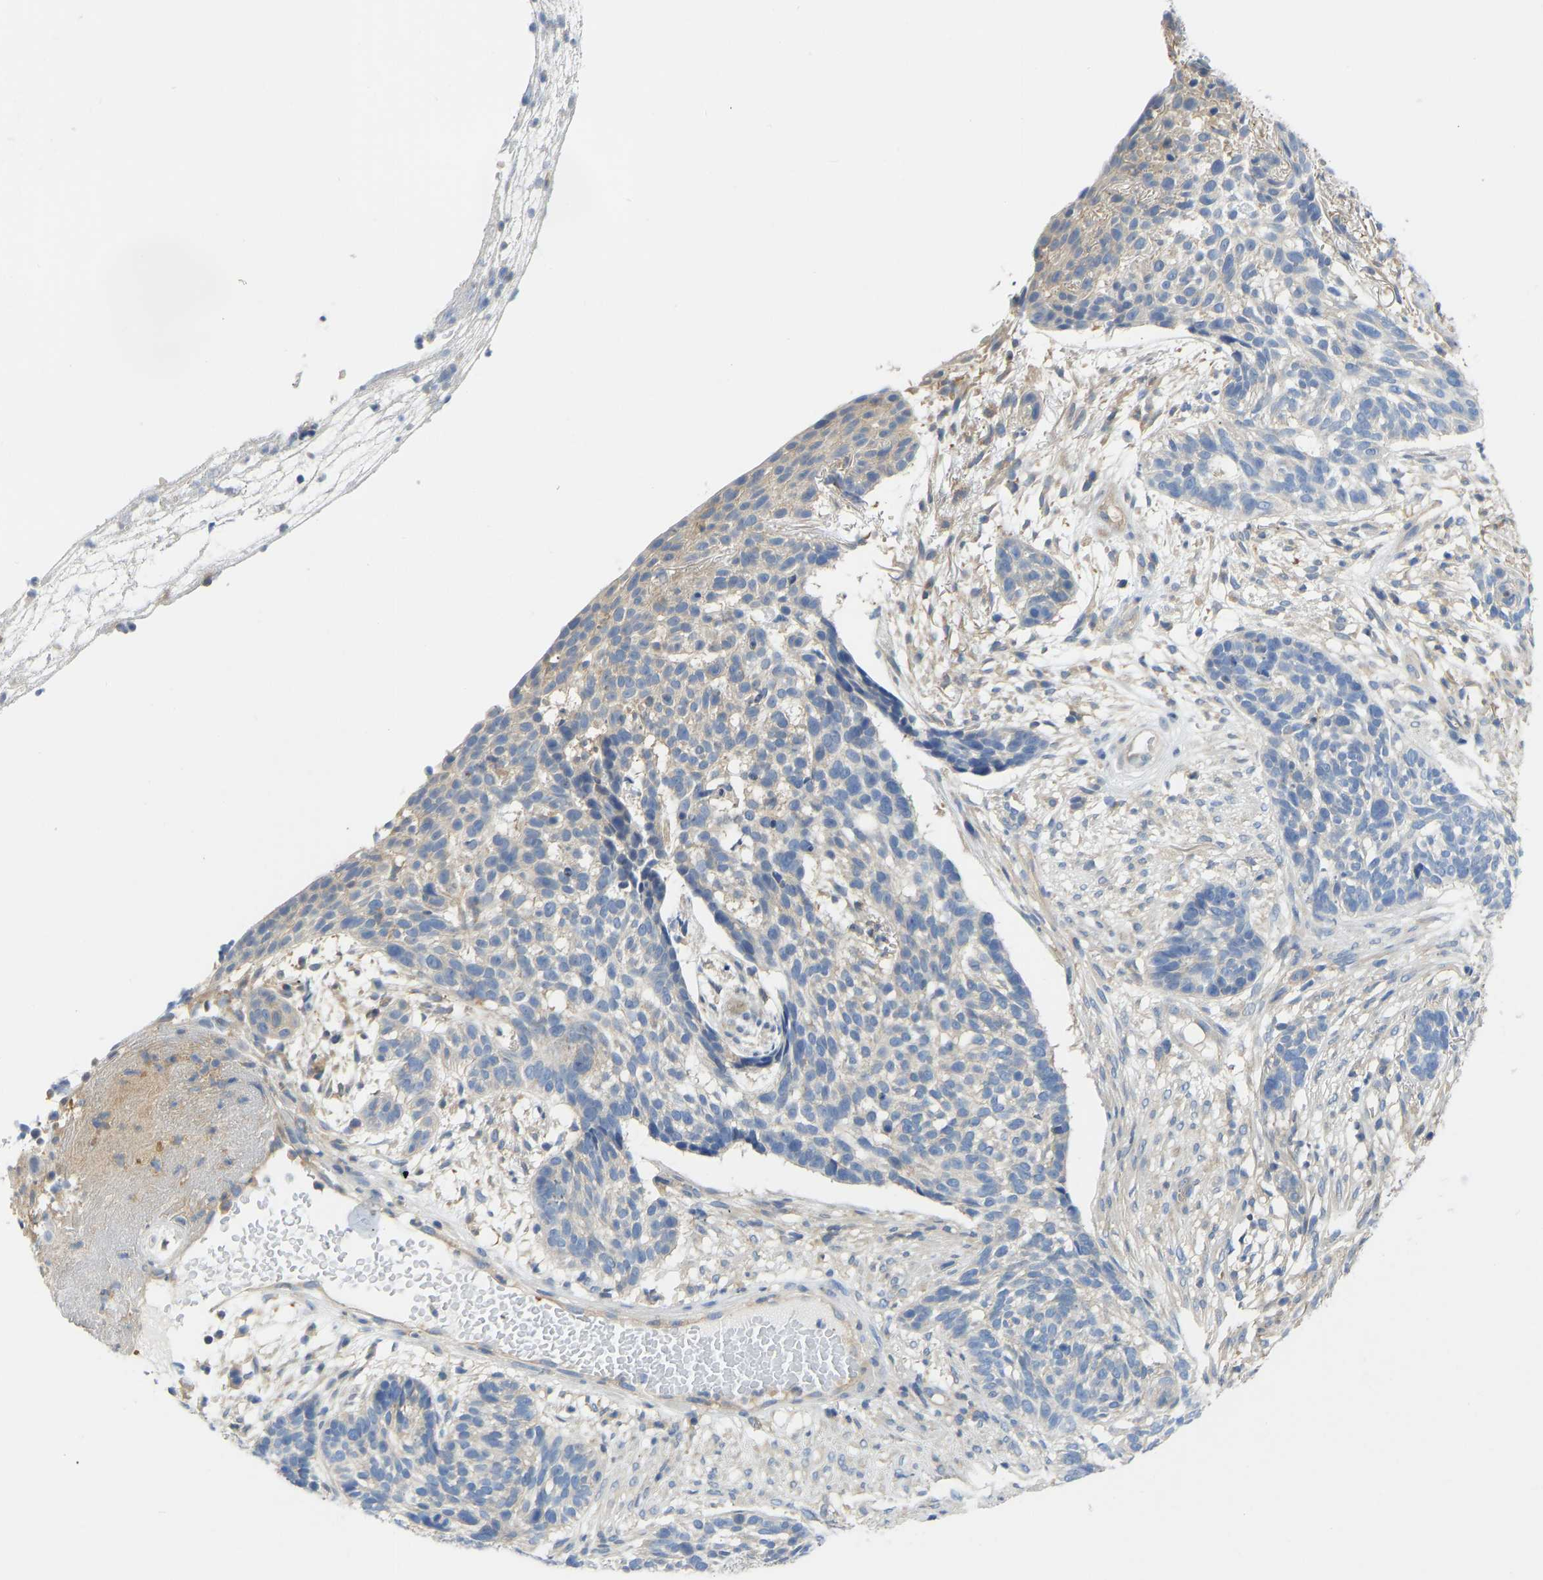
{"staining": {"intensity": "negative", "quantity": "none", "location": "none"}, "tissue": "skin cancer", "cell_type": "Tumor cells", "image_type": "cancer", "snomed": [{"axis": "morphology", "description": "Basal cell carcinoma"}, {"axis": "topography", "description": "Skin"}], "caption": "Tumor cells show no significant protein staining in basal cell carcinoma (skin).", "gene": "PPP3CA", "patient": {"sex": "male", "age": 85}}